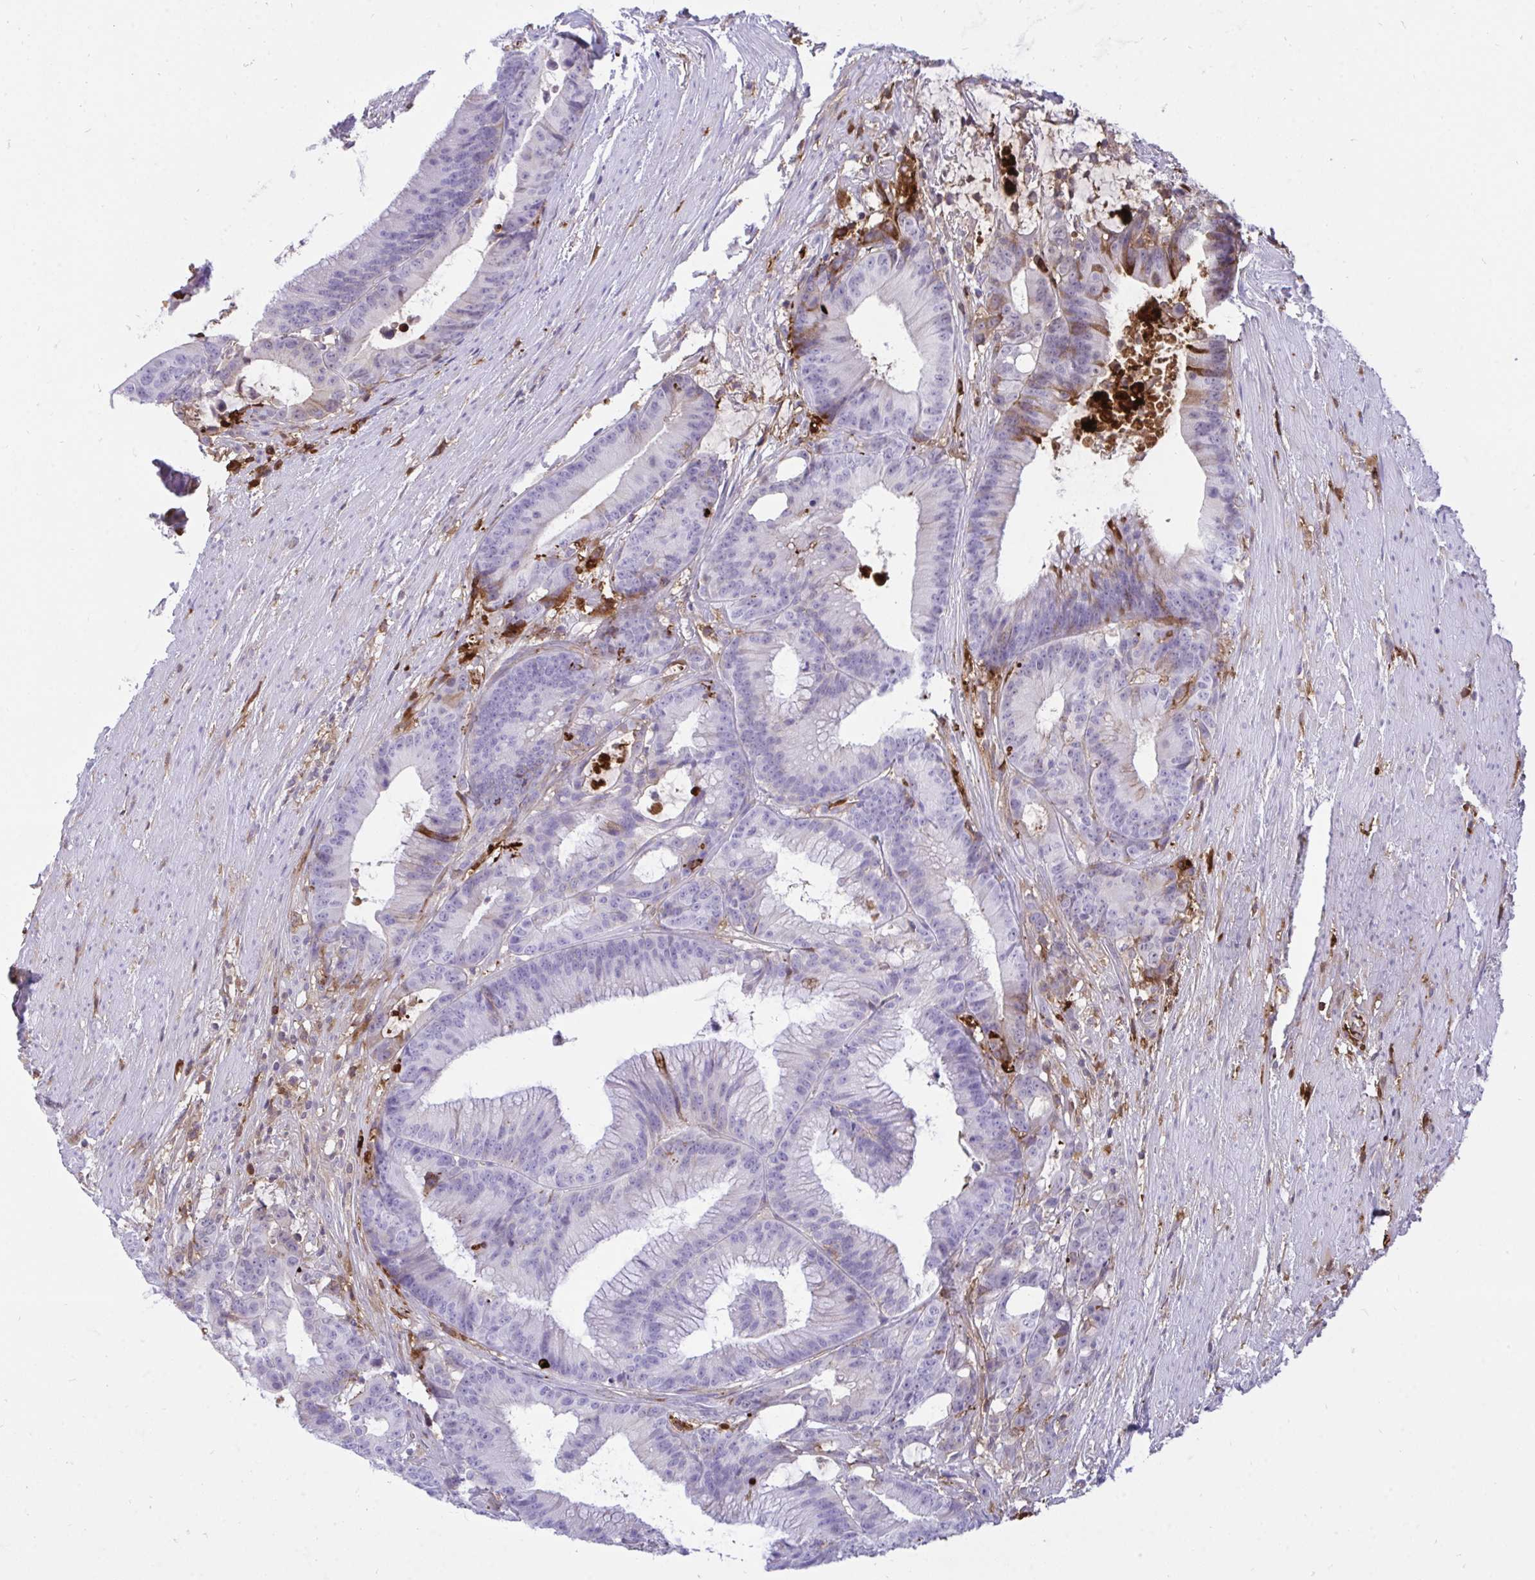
{"staining": {"intensity": "moderate", "quantity": "<25%", "location": "cytoplasmic/membranous"}, "tissue": "colorectal cancer", "cell_type": "Tumor cells", "image_type": "cancer", "snomed": [{"axis": "morphology", "description": "Adenocarcinoma, NOS"}, {"axis": "topography", "description": "Colon"}], "caption": "Colorectal cancer stained for a protein shows moderate cytoplasmic/membranous positivity in tumor cells.", "gene": "F2", "patient": {"sex": "female", "age": 78}}